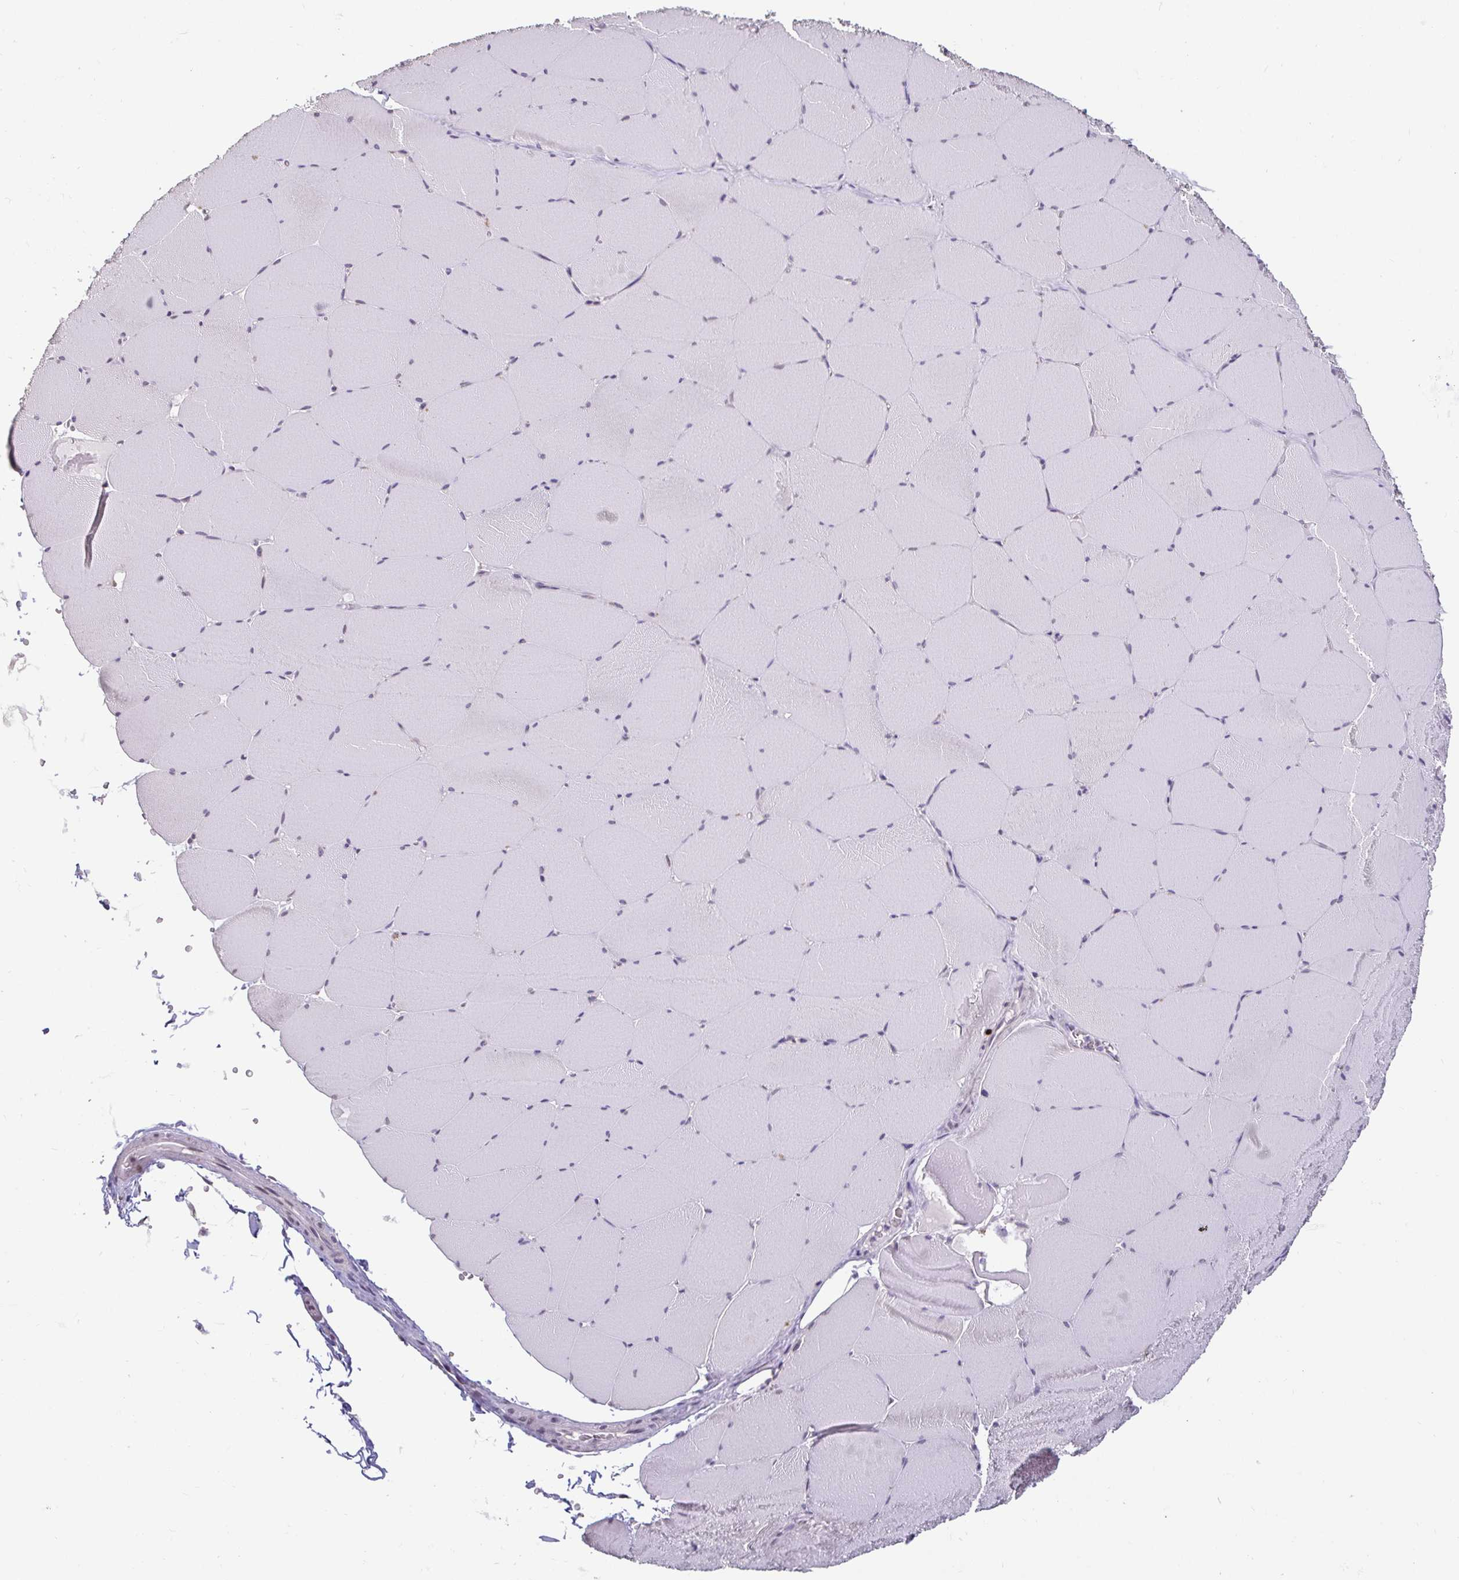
{"staining": {"intensity": "negative", "quantity": "none", "location": "none"}, "tissue": "skeletal muscle", "cell_type": "Myocytes", "image_type": "normal", "snomed": [{"axis": "morphology", "description": "Normal tissue, NOS"}, {"axis": "topography", "description": "Skeletal muscle"}, {"axis": "topography", "description": "Head-Neck"}], "caption": "This is an immunohistochemistry (IHC) image of normal skeletal muscle. There is no positivity in myocytes.", "gene": "ANLN", "patient": {"sex": "male", "age": 66}}